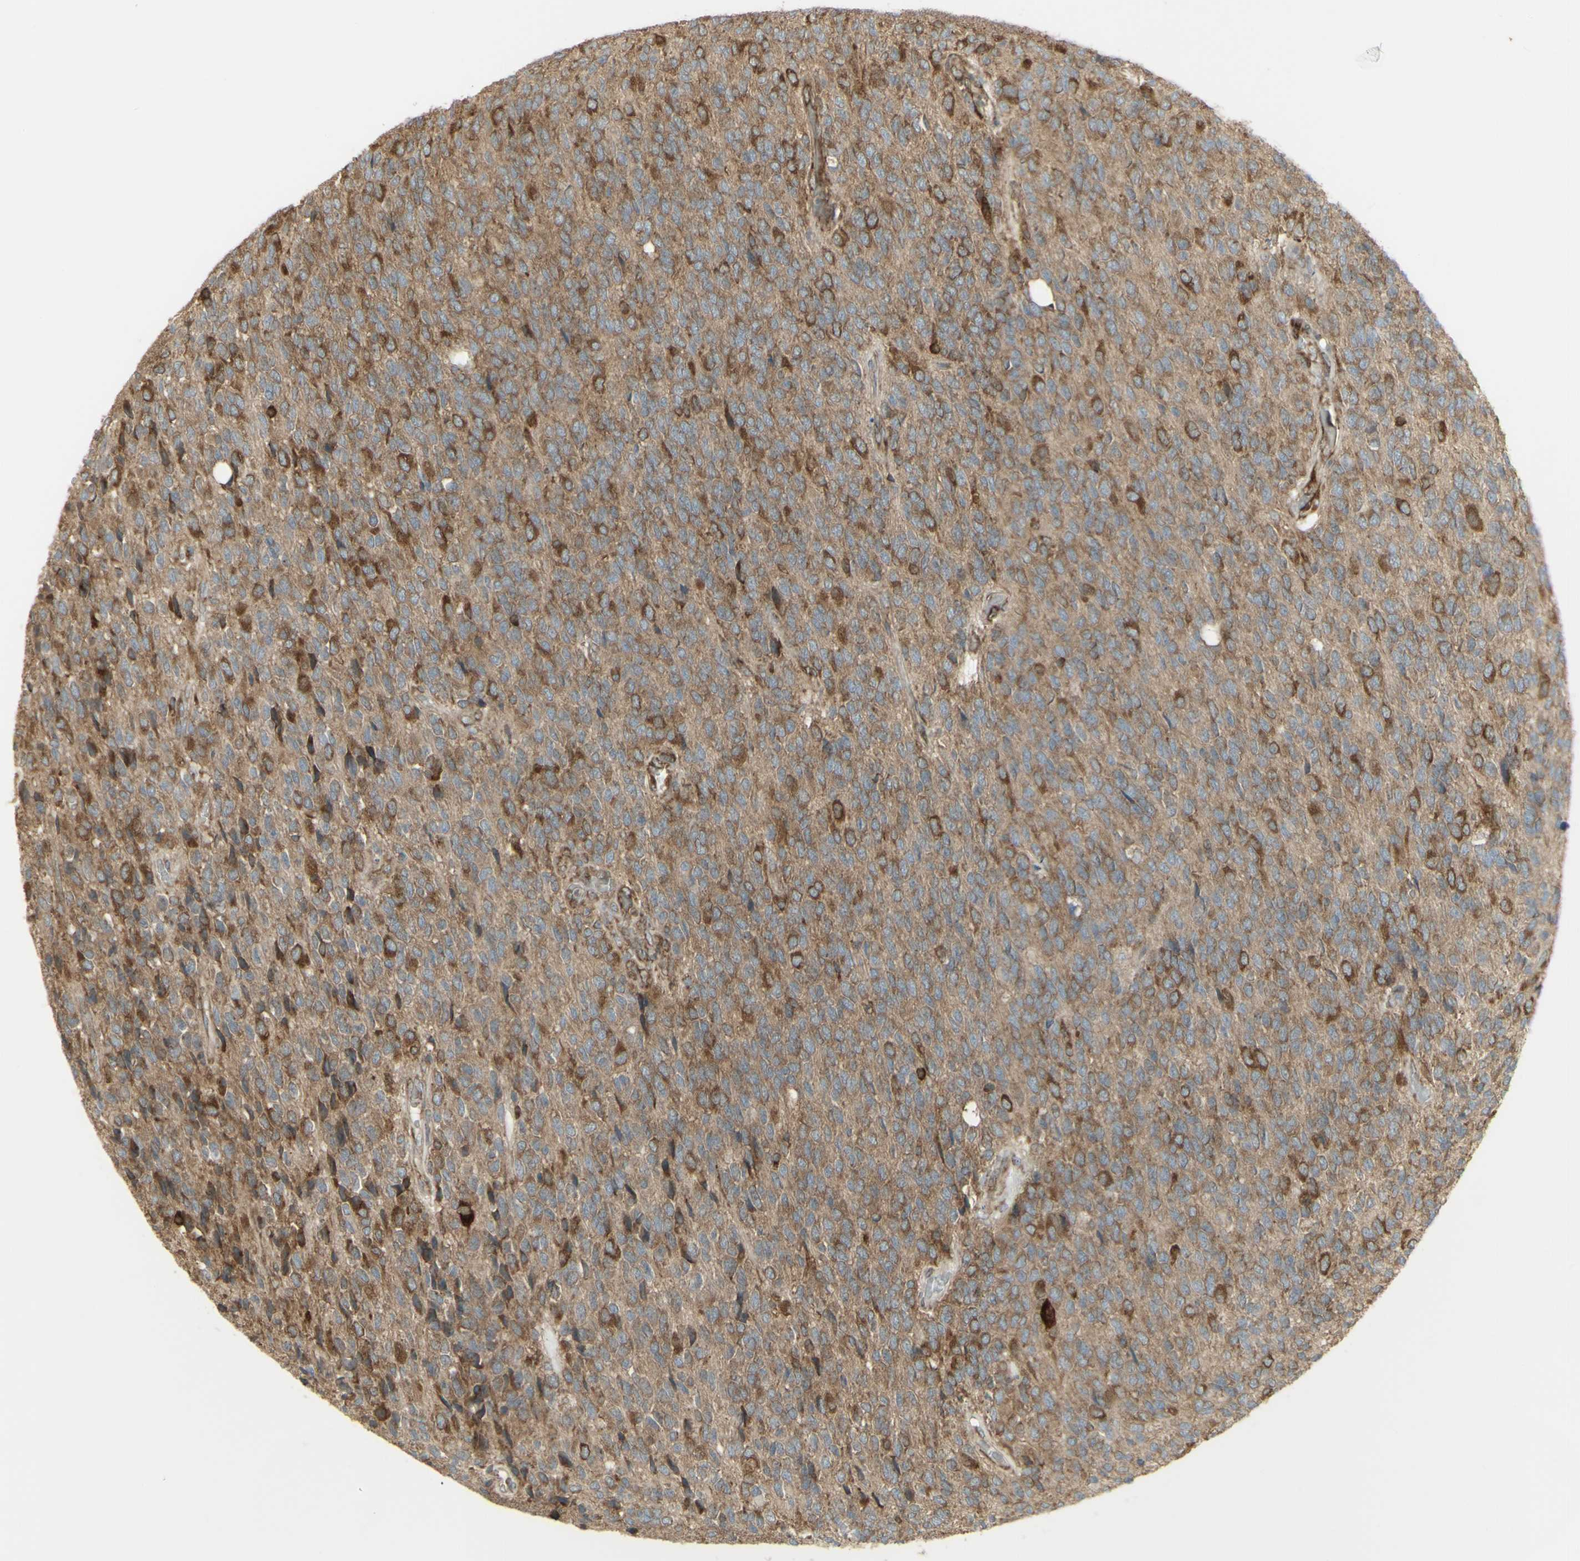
{"staining": {"intensity": "moderate", "quantity": ">75%", "location": "cytoplasmic/membranous"}, "tissue": "glioma", "cell_type": "Tumor cells", "image_type": "cancer", "snomed": [{"axis": "morphology", "description": "Glioma, malignant, High grade"}, {"axis": "topography", "description": "pancreas cauda"}], "caption": "The photomicrograph shows a brown stain indicating the presence of a protein in the cytoplasmic/membranous of tumor cells in glioma.", "gene": "FKBP3", "patient": {"sex": "male", "age": 60}}